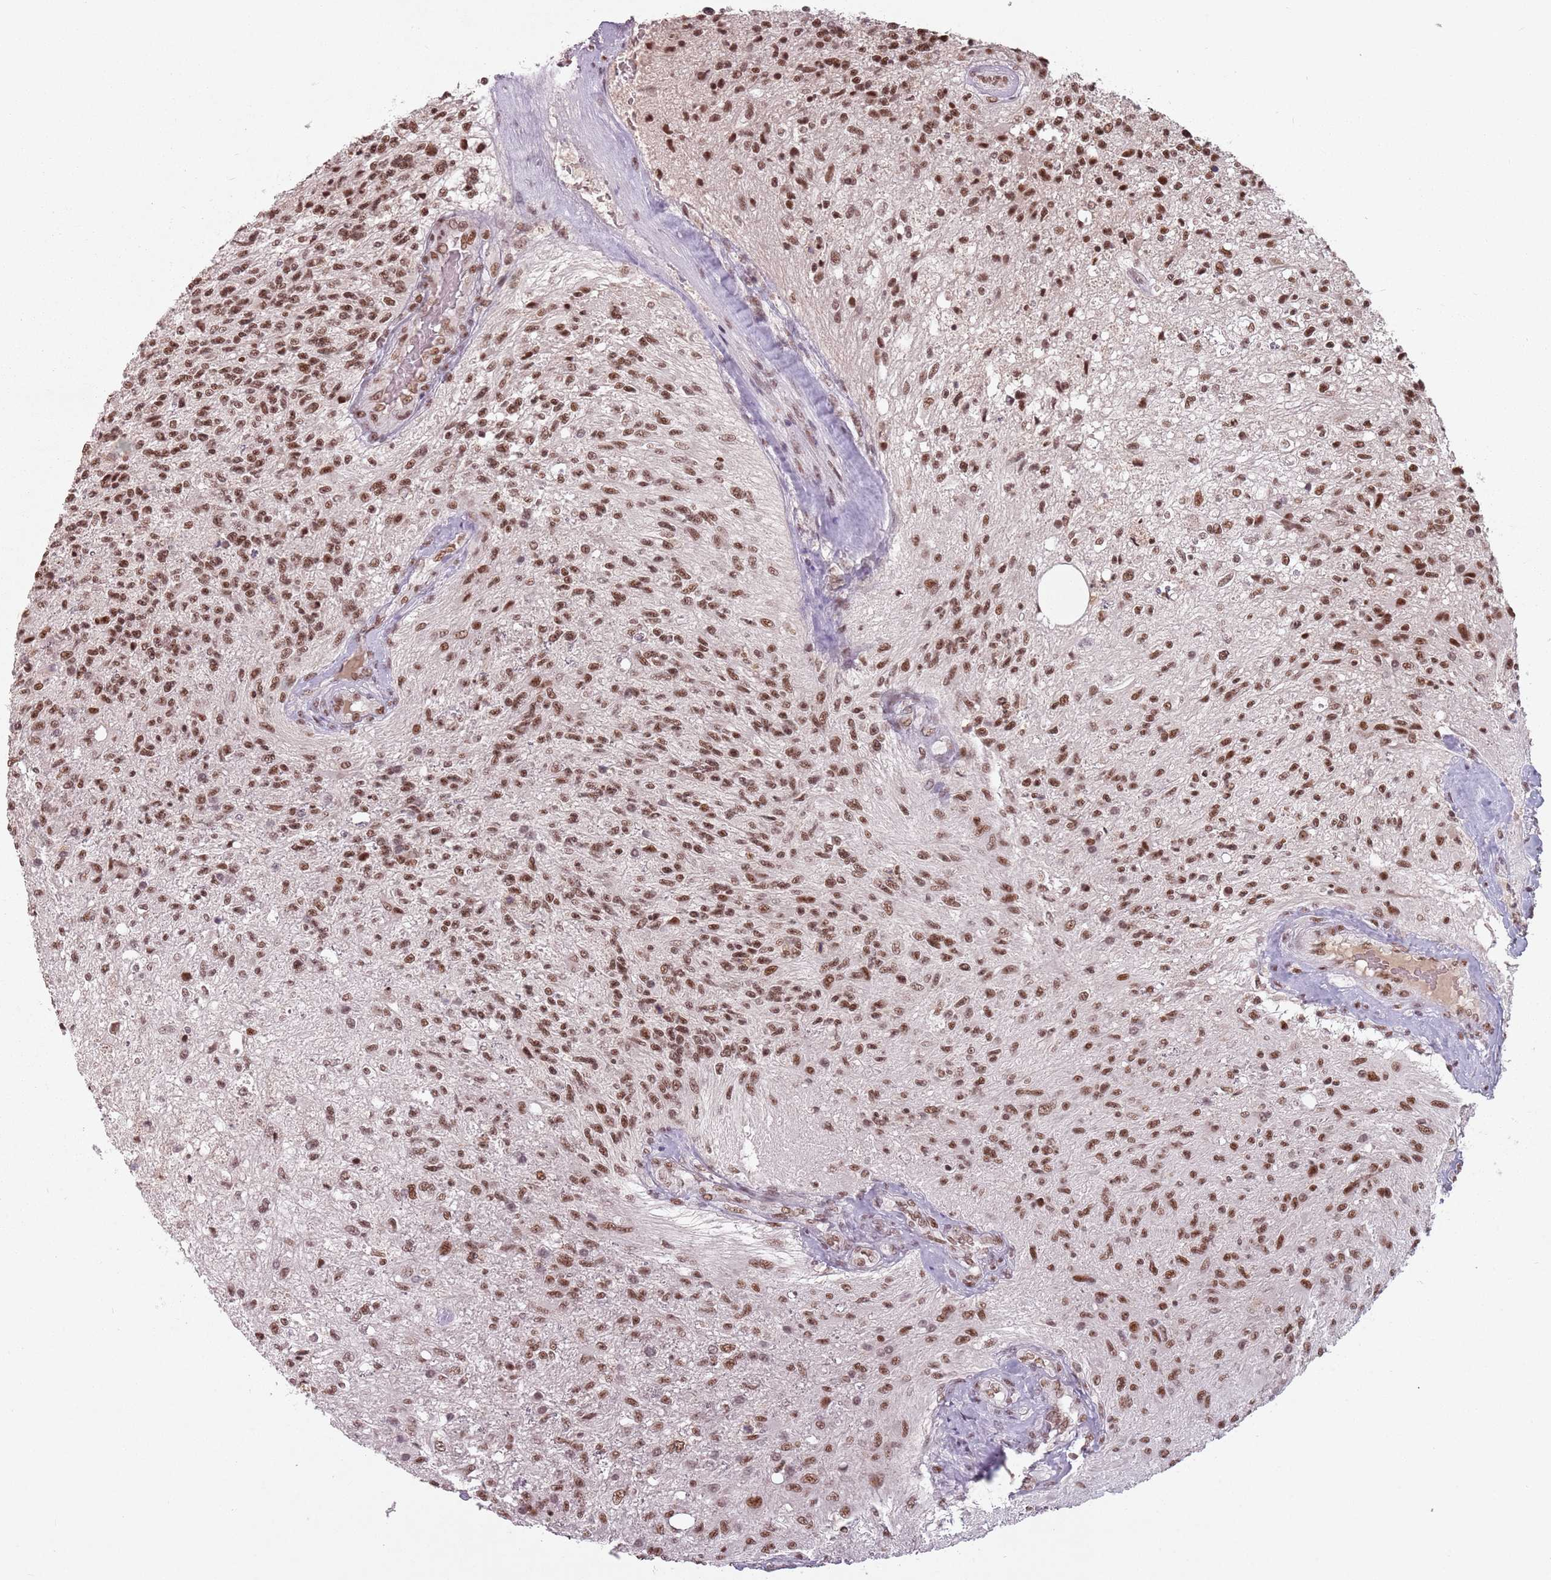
{"staining": {"intensity": "moderate", "quantity": ">75%", "location": "nuclear"}, "tissue": "glioma", "cell_type": "Tumor cells", "image_type": "cancer", "snomed": [{"axis": "morphology", "description": "Glioma, malignant, High grade"}, {"axis": "topography", "description": "Brain"}], "caption": "Immunohistochemical staining of human malignant glioma (high-grade) shows medium levels of moderate nuclear positivity in approximately >75% of tumor cells.", "gene": "NCBP1", "patient": {"sex": "male", "age": 56}}